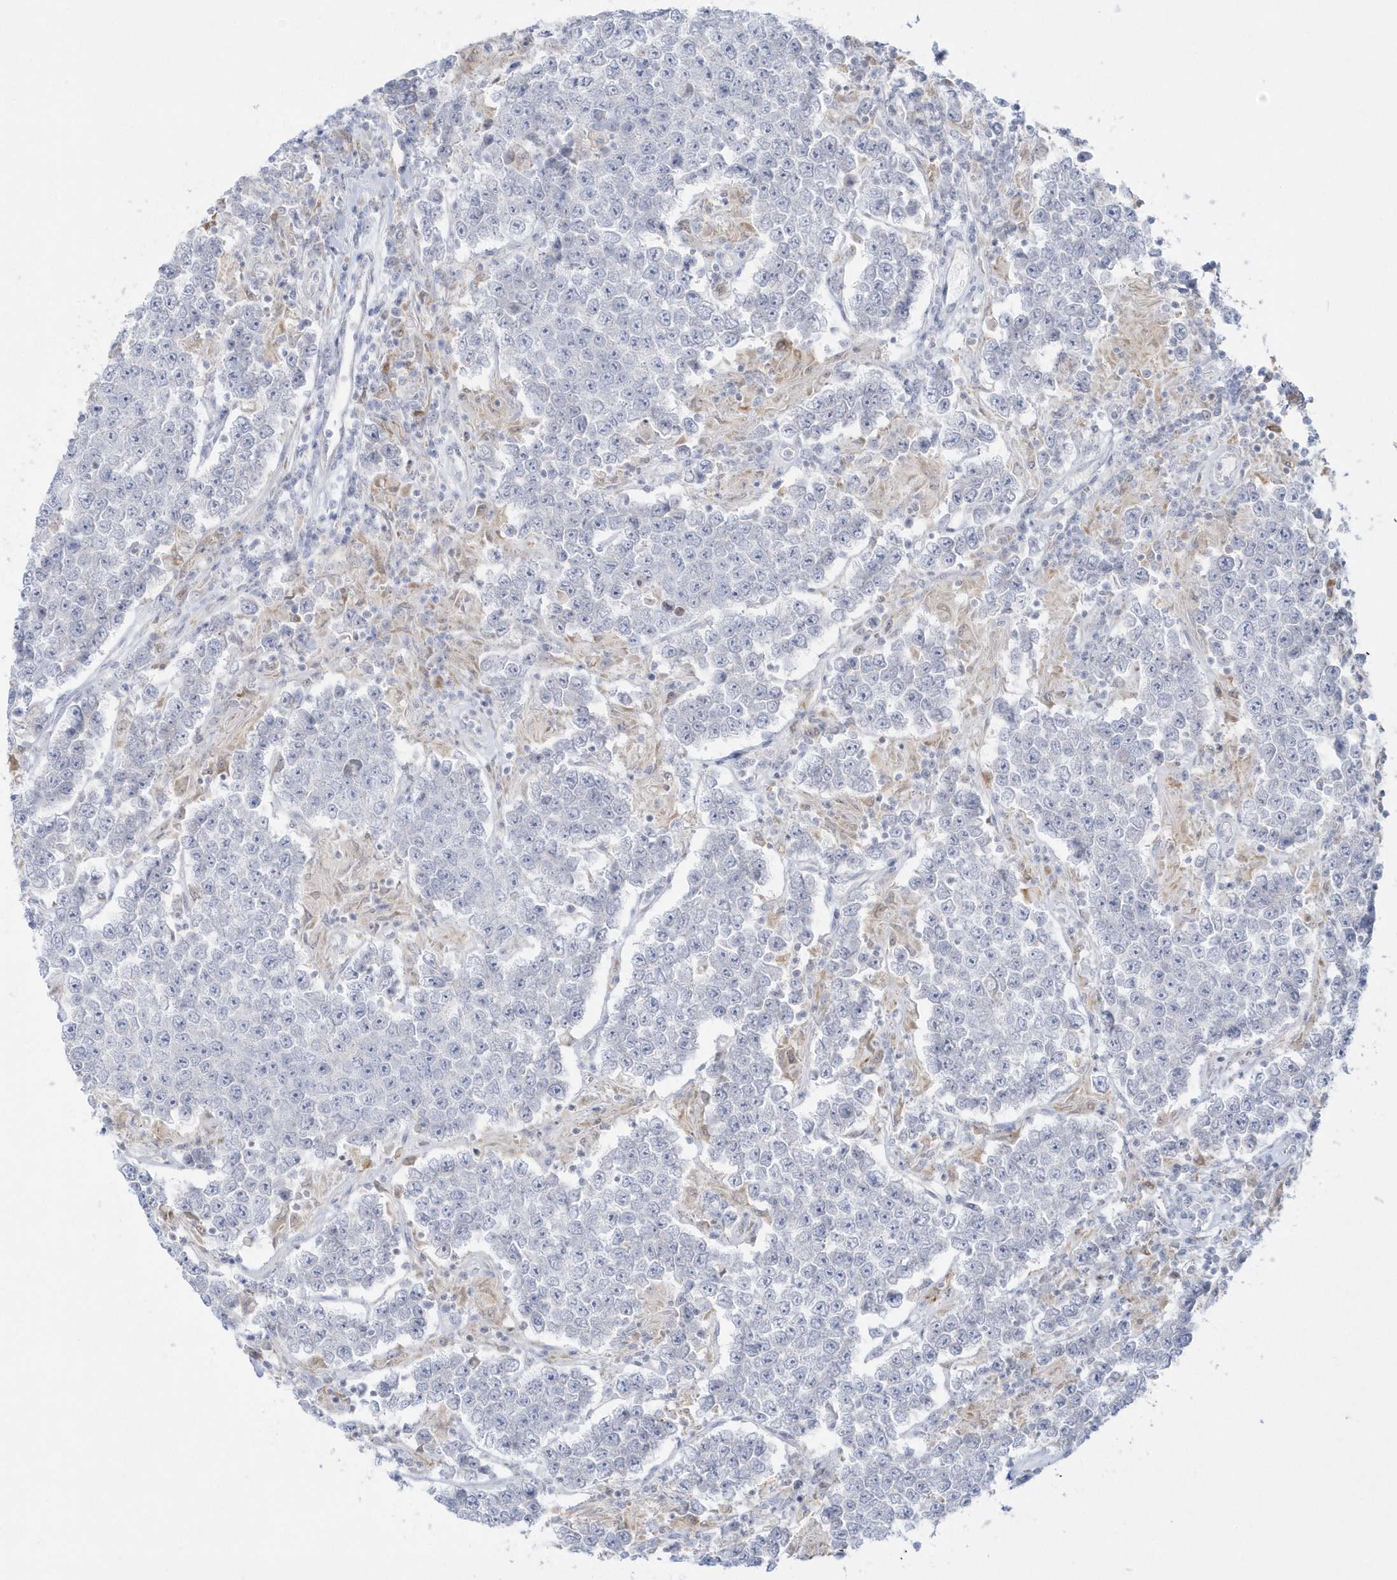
{"staining": {"intensity": "negative", "quantity": "none", "location": "none"}, "tissue": "testis cancer", "cell_type": "Tumor cells", "image_type": "cancer", "snomed": [{"axis": "morphology", "description": "Normal tissue, NOS"}, {"axis": "morphology", "description": "Urothelial carcinoma, High grade"}, {"axis": "morphology", "description": "Seminoma, NOS"}, {"axis": "morphology", "description": "Carcinoma, Embryonal, NOS"}, {"axis": "topography", "description": "Urinary bladder"}, {"axis": "topography", "description": "Testis"}], "caption": "Tumor cells are negative for protein expression in human testis cancer.", "gene": "PCBD1", "patient": {"sex": "male", "age": 41}}